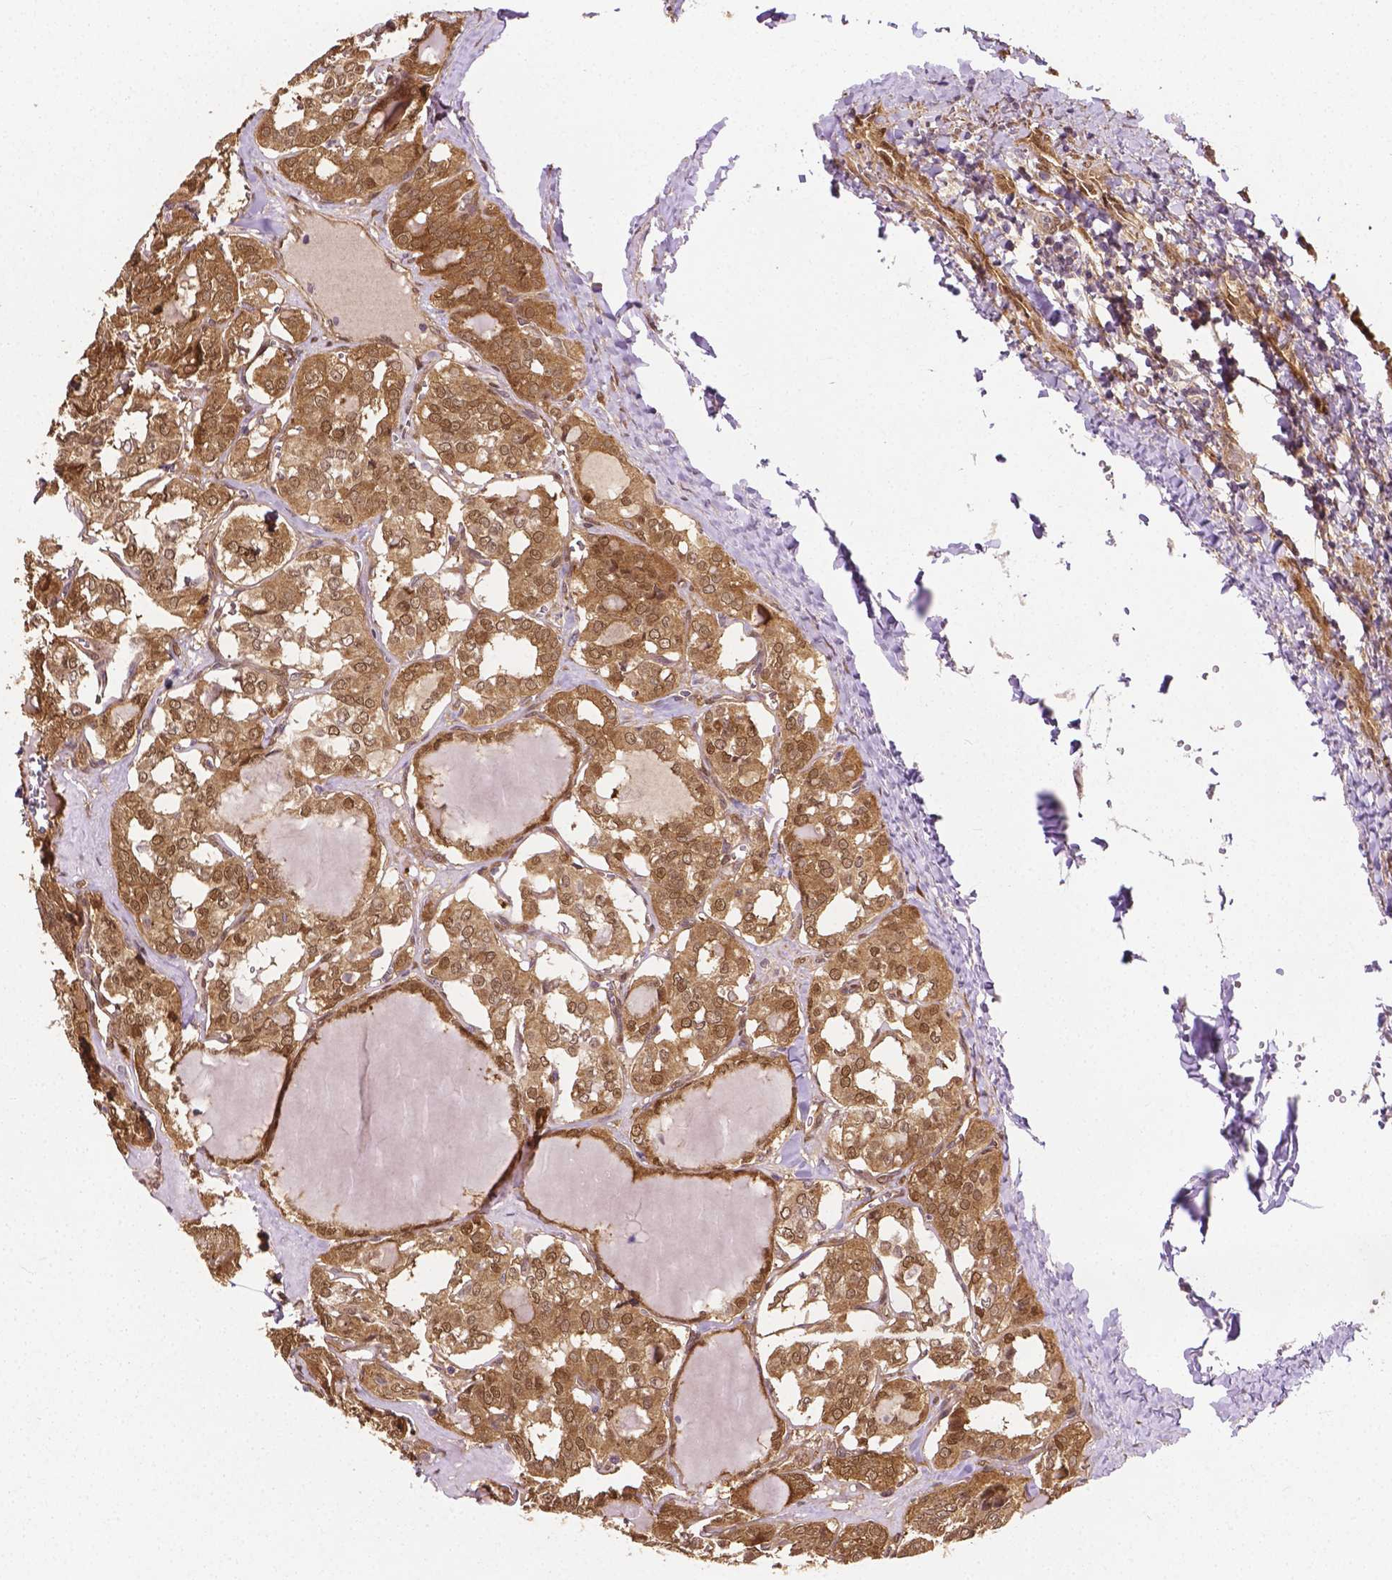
{"staining": {"intensity": "moderate", "quantity": ">75%", "location": "cytoplasmic/membranous,nuclear"}, "tissue": "thyroid cancer", "cell_type": "Tumor cells", "image_type": "cancer", "snomed": [{"axis": "morphology", "description": "Papillary adenocarcinoma, NOS"}, {"axis": "topography", "description": "Thyroid gland"}], "caption": "This is a micrograph of immunohistochemistry (IHC) staining of thyroid papillary adenocarcinoma, which shows moderate staining in the cytoplasmic/membranous and nuclear of tumor cells.", "gene": "YAP1", "patient": {"sex": "female", "age": 41}}